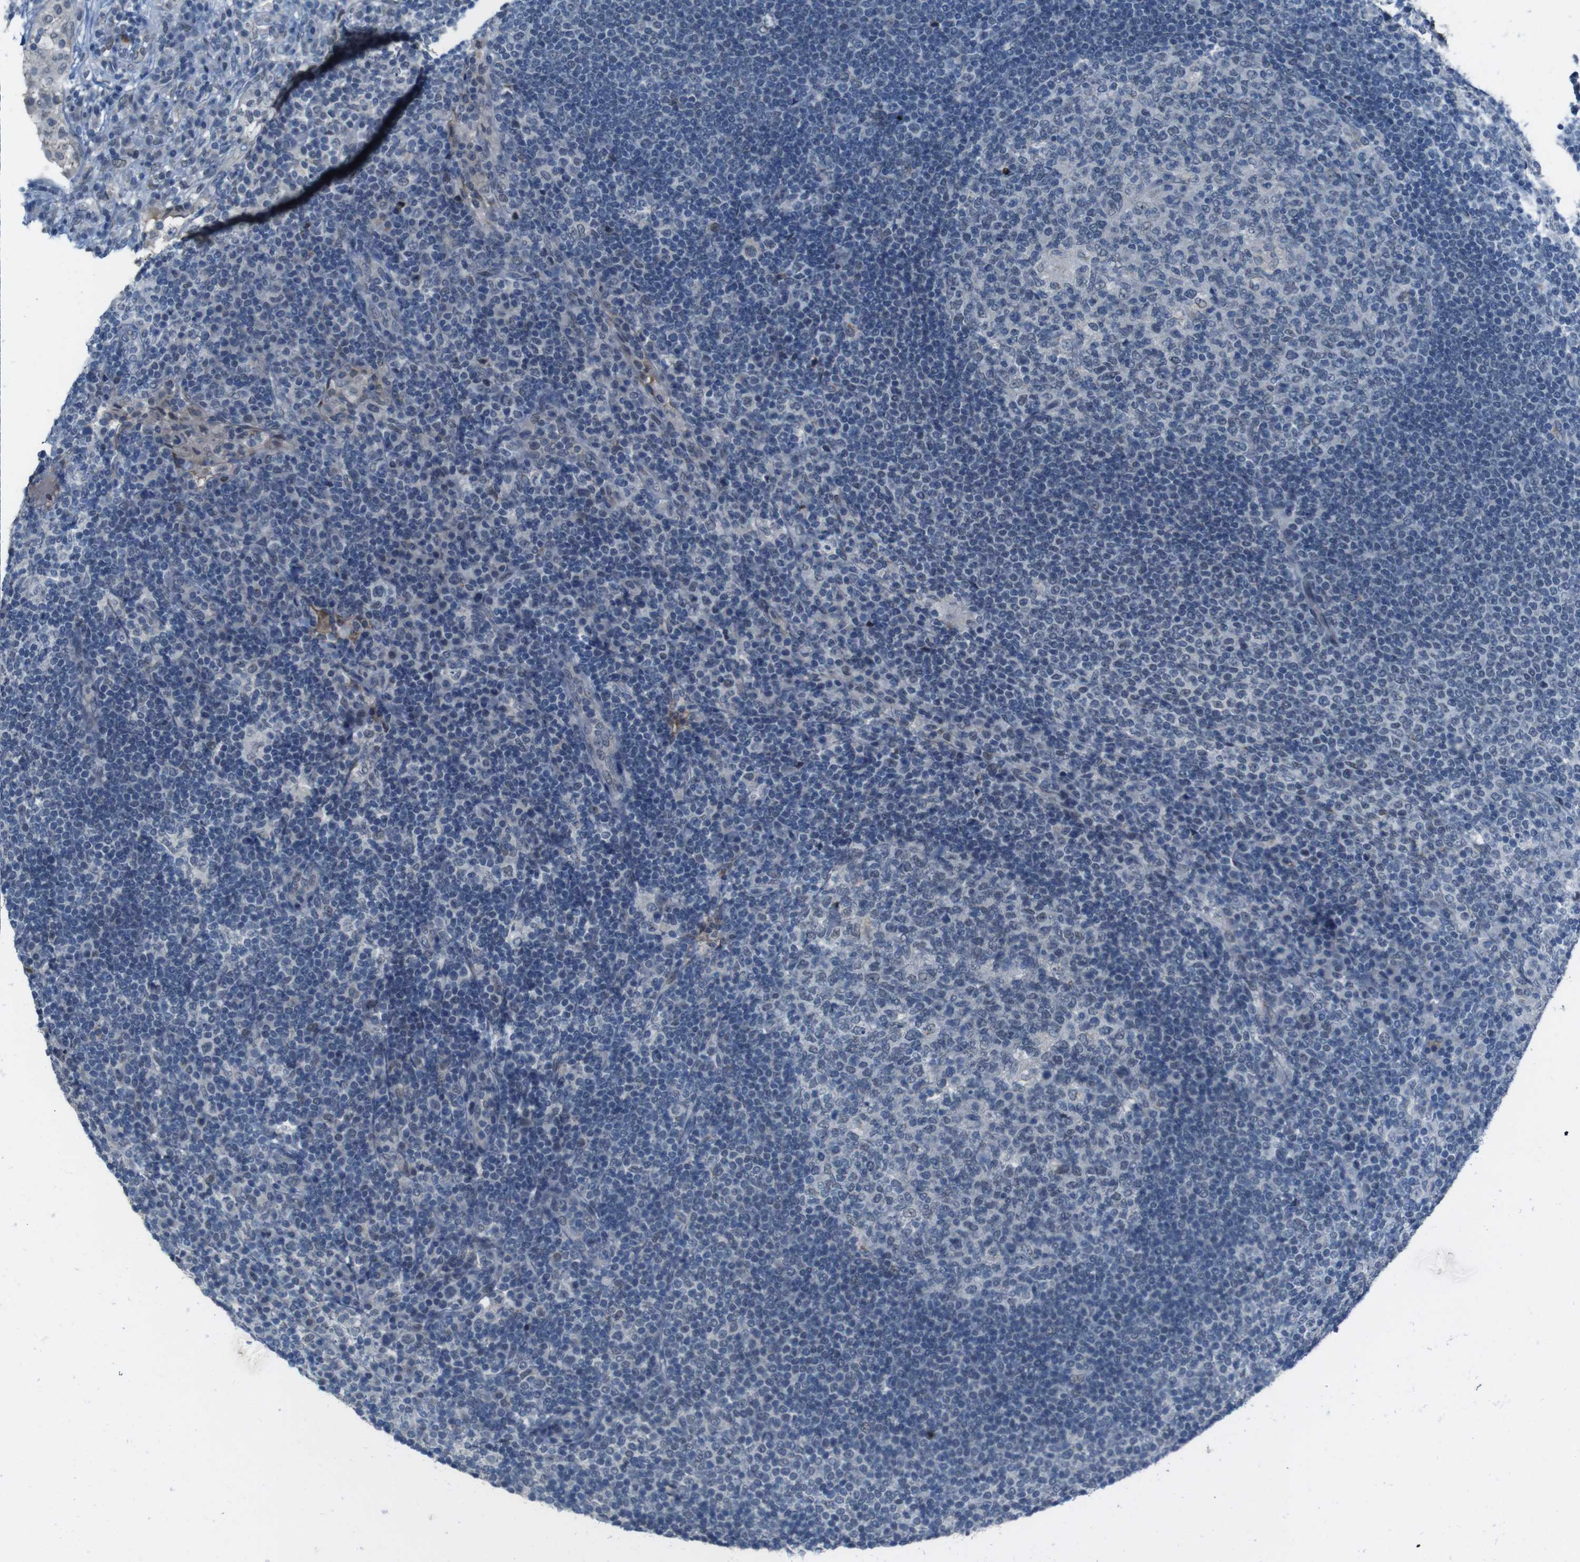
{"staining": {"intensity": "negative", "quantity": "none", "location": "none"}, "tissue": "lymph node", "cell_type": "Germinal center cells", "image_type": "normal", "snomed": [{"axis": "morphology", "description": "Normal tissue, NOS"}, {"axis": "topography", "description": "Lymph node"}], "caption": "DAB immunohistochemical staining of unremarkable human lymph node shows no significant expression in germinal center cells.", "gene": "CDHR2", "patient": {"sex": "female", "age": 53}}